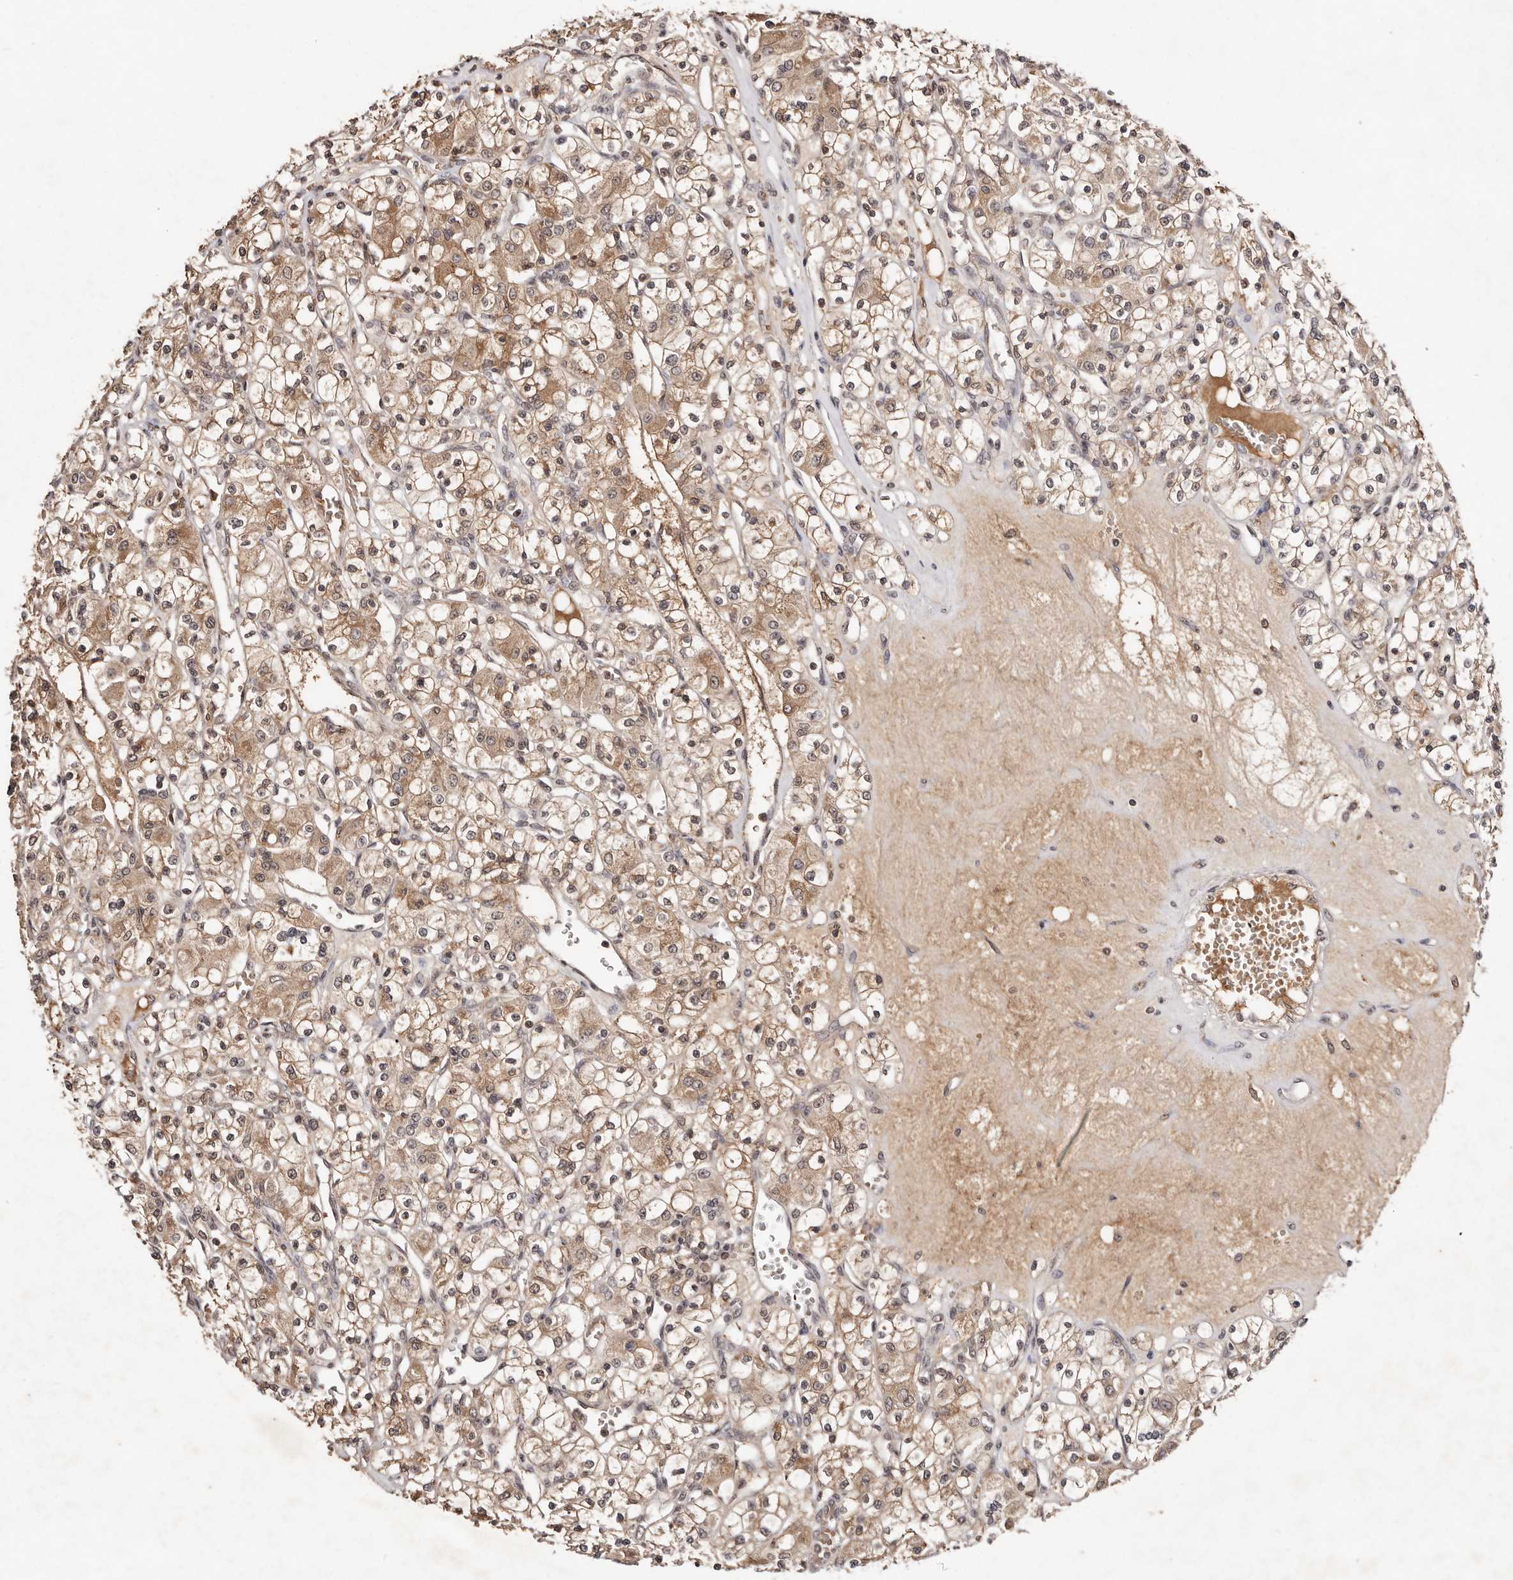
{"staining": {"intensity": "moderate", "quantity": ">75%", "location": "cytoplasmic/membranous,nuclear"}, "tissue": "renal cancer", "cell_type": "Tumor cells", "image_type": "cancer", "snomed": [{"axis": "morphology", "description": "Adenocarcinoma, NOS"}, {"axis": "topography", "description": "Kidney"}], "caption": "Renal cancer (adenocarcinoma) stained with immunohistochemistry shows moderate cytoplasmic/membranous and nuclear staining in approximately >75% of tumor cells.", "gene": "BICRAL", "patient": {"sex": "female", "age": 59}}